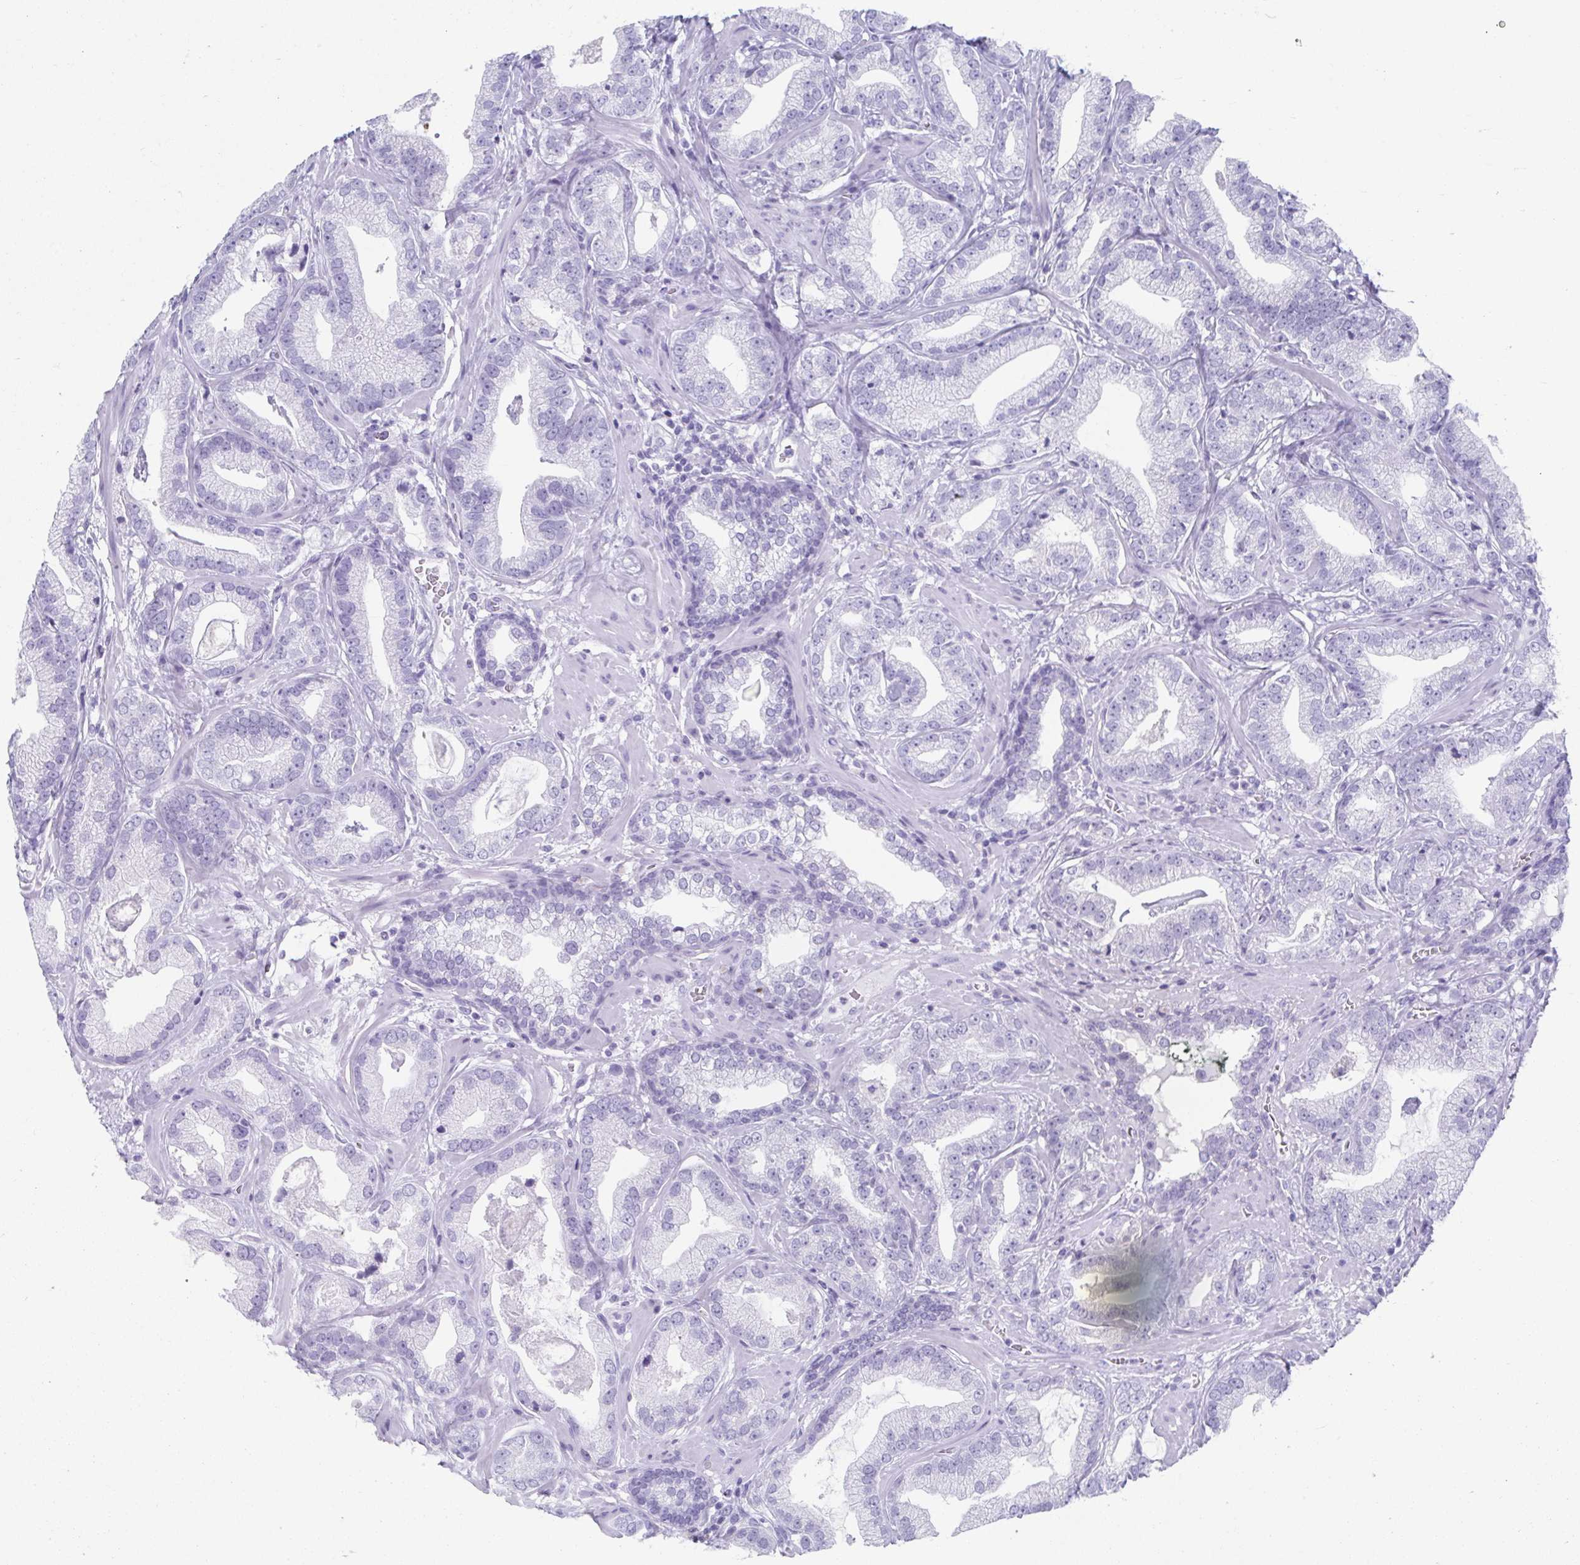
{"staining": {"intensity": "negative", "quantity": "none", "location": "none"}, "tissue": "prostate cancer", "cell_type": "Tumor cells", "image_type": "cancer", "snomed": [{"axis": "morphology", "description": "Adenocarcinoma, Low grade"}, {"axis": "topography", "description": "Prostate"}], "caption": "Protein analysis of adenocarcinoma (low-grade) (prostate) exhibits no significant positivity in tumor cells. The staining is performed using DAB (3,3'-diaminobenzidine) brown chromogen with nuclei counter-stained in using hematoxylin.", "gene": "GHRL", "patient": {"sex": "male", "age": 62}}